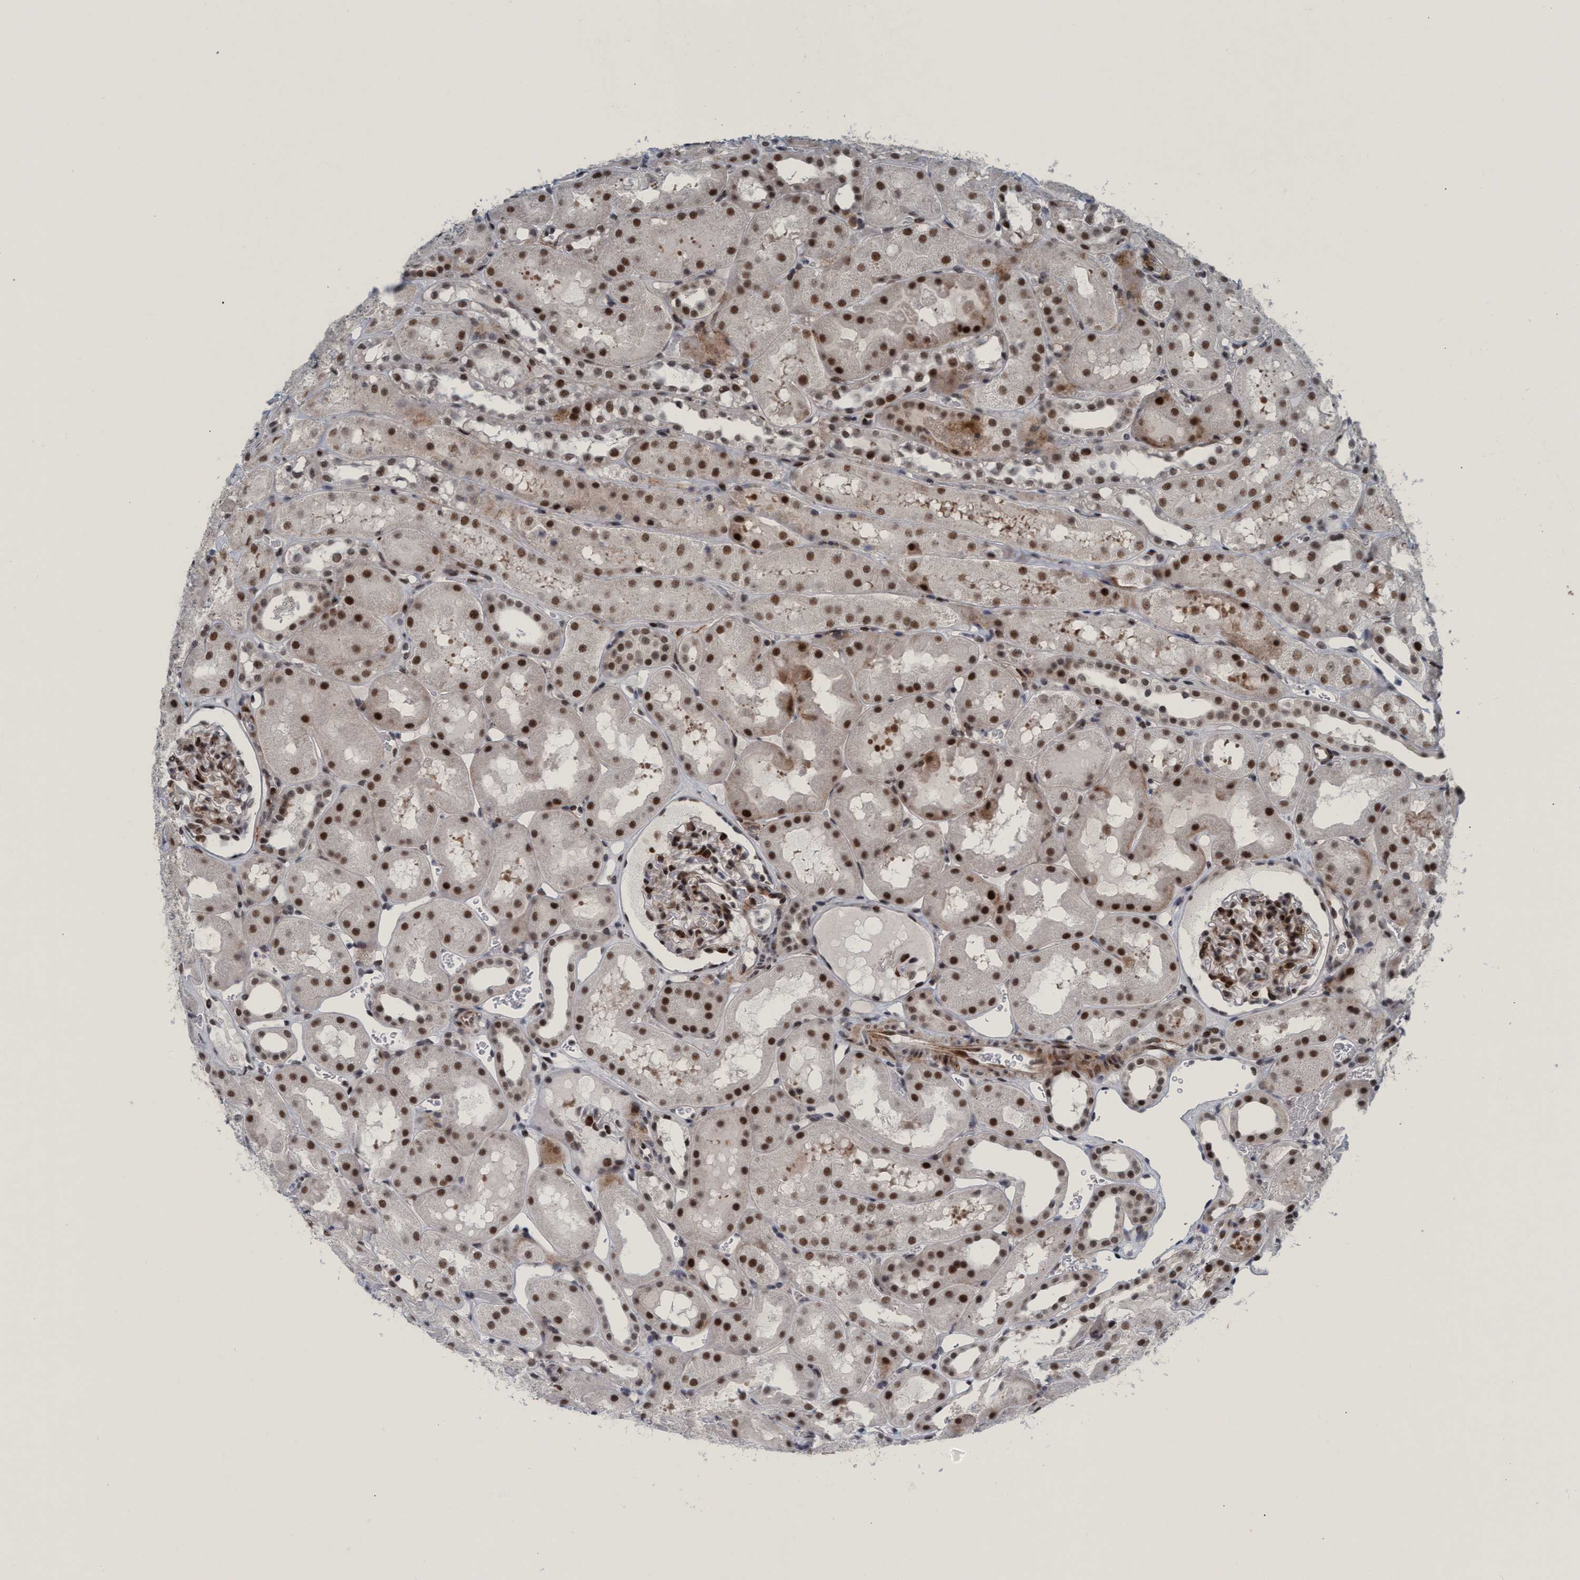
{"staining": {"intensity": "strong", "quantity": "25%-75%", "location": "nuclear"}, "tissue": "kidney", "cell_type": "Cells in glomeruli", "image_type": "normal", "snomed": [{"axis": "morphology", "description": "Normal tissue, NOS"}, {"axis": "topography", "description": "Kidney"}, {"axis": "topography", "description": "Urinary bladder"}], "caption": "IHC (DAB (3,3'-diaminobenzidine)) staining of normal kidney shows strong nuclear protein staining in approximately 25%-75% of cells in glomeruli.", "gene": "CWC27", "patient": {"sex": "male", "age": 16}}